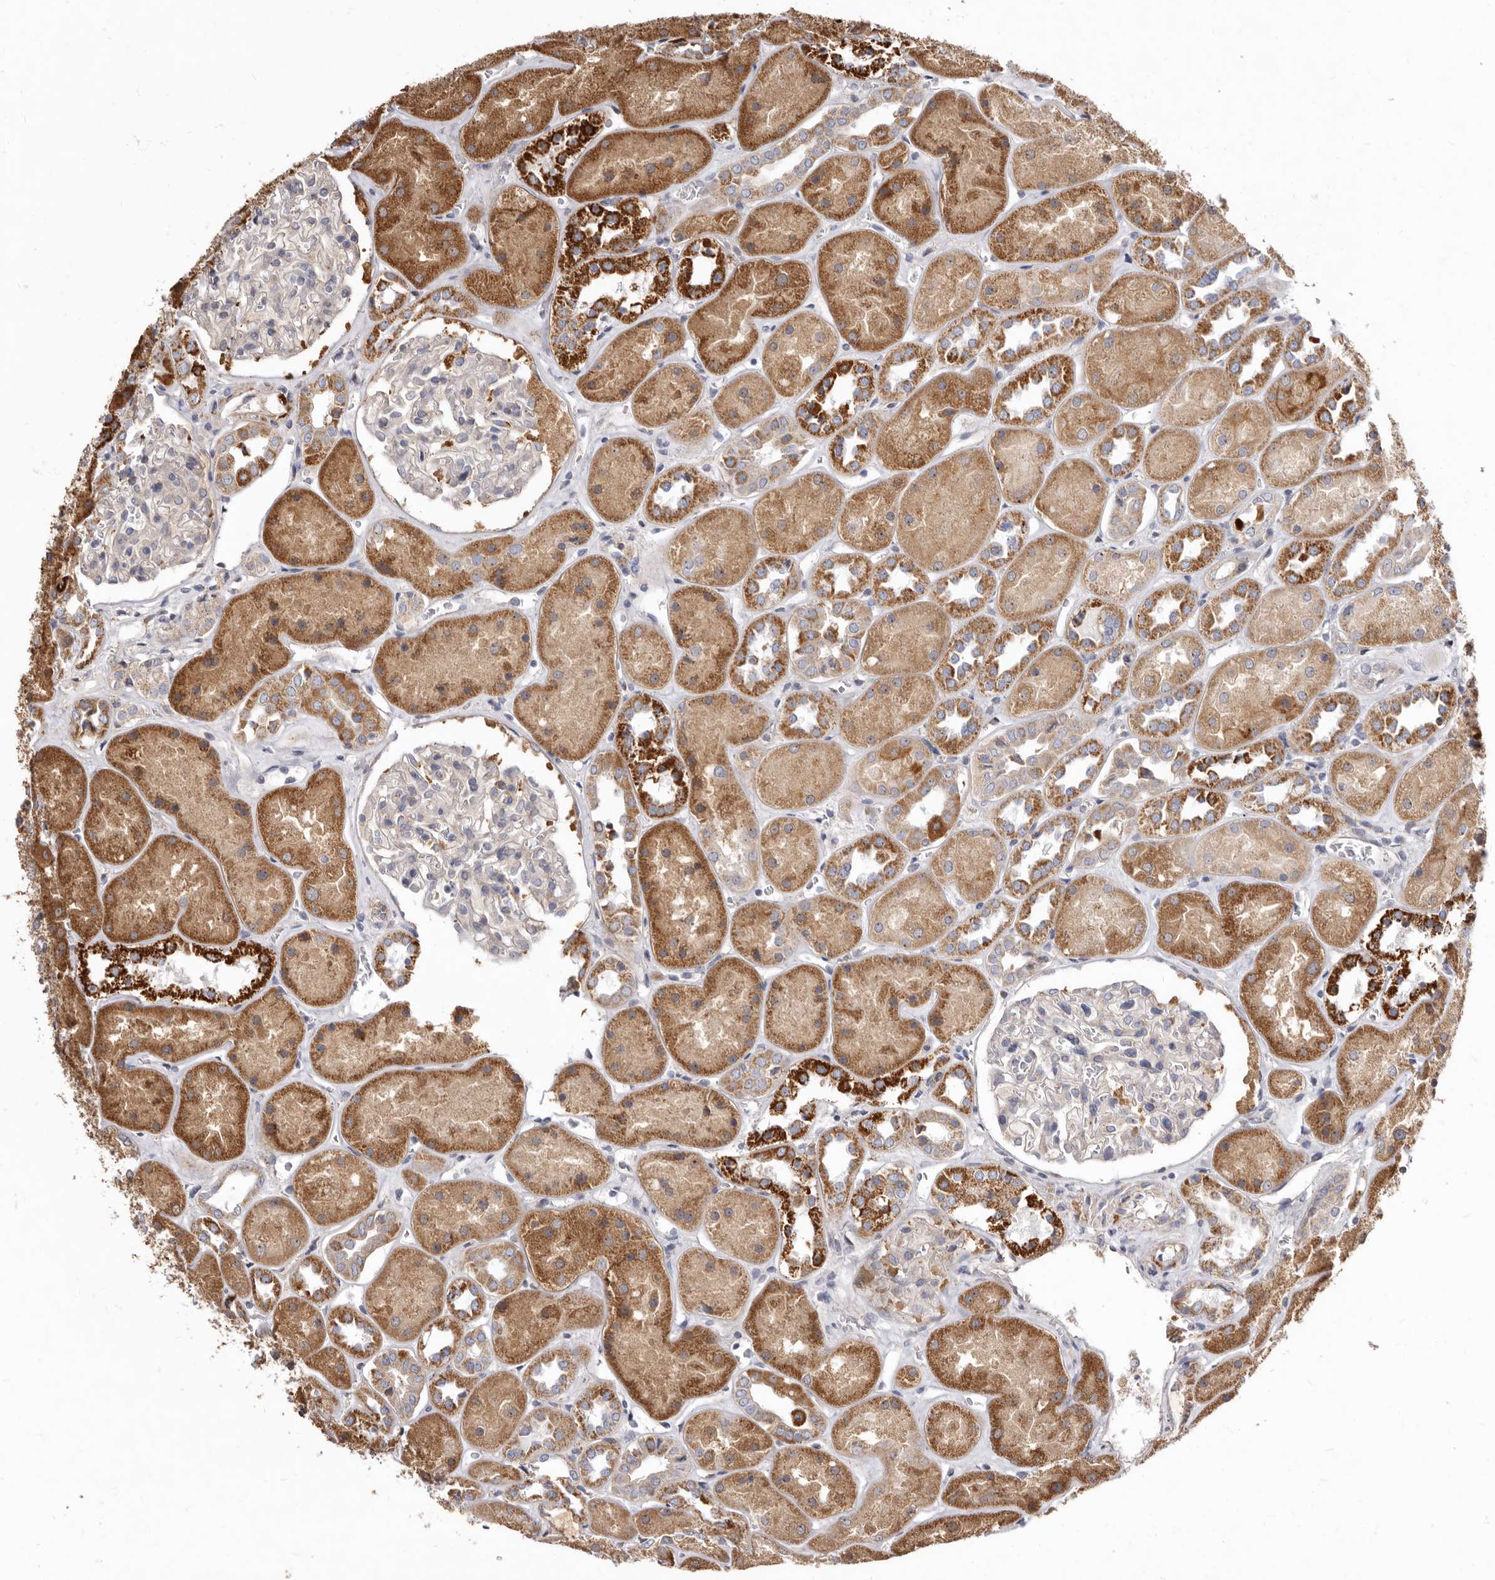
{"staining": {"intensity": "negative", "quantity": "none", "location": "none"}, "tissue": "kidney", "cell_type": "Cells in glomeruli", "image_type": "normal", "snomed": [{"axis": "morphology", "description": "Normal tissue, NOS"}, {"axis": "topography", "description": "Kidney"}], "caption": "Histopathology image shows no protein staining in cells in glomeruli of unremarkable kidney. (DAB immunohistochemistry visualized using brightfield microscopy, high magnification).", "gene": "FMO2", "patient": {"sex": "male", "age": 70}}